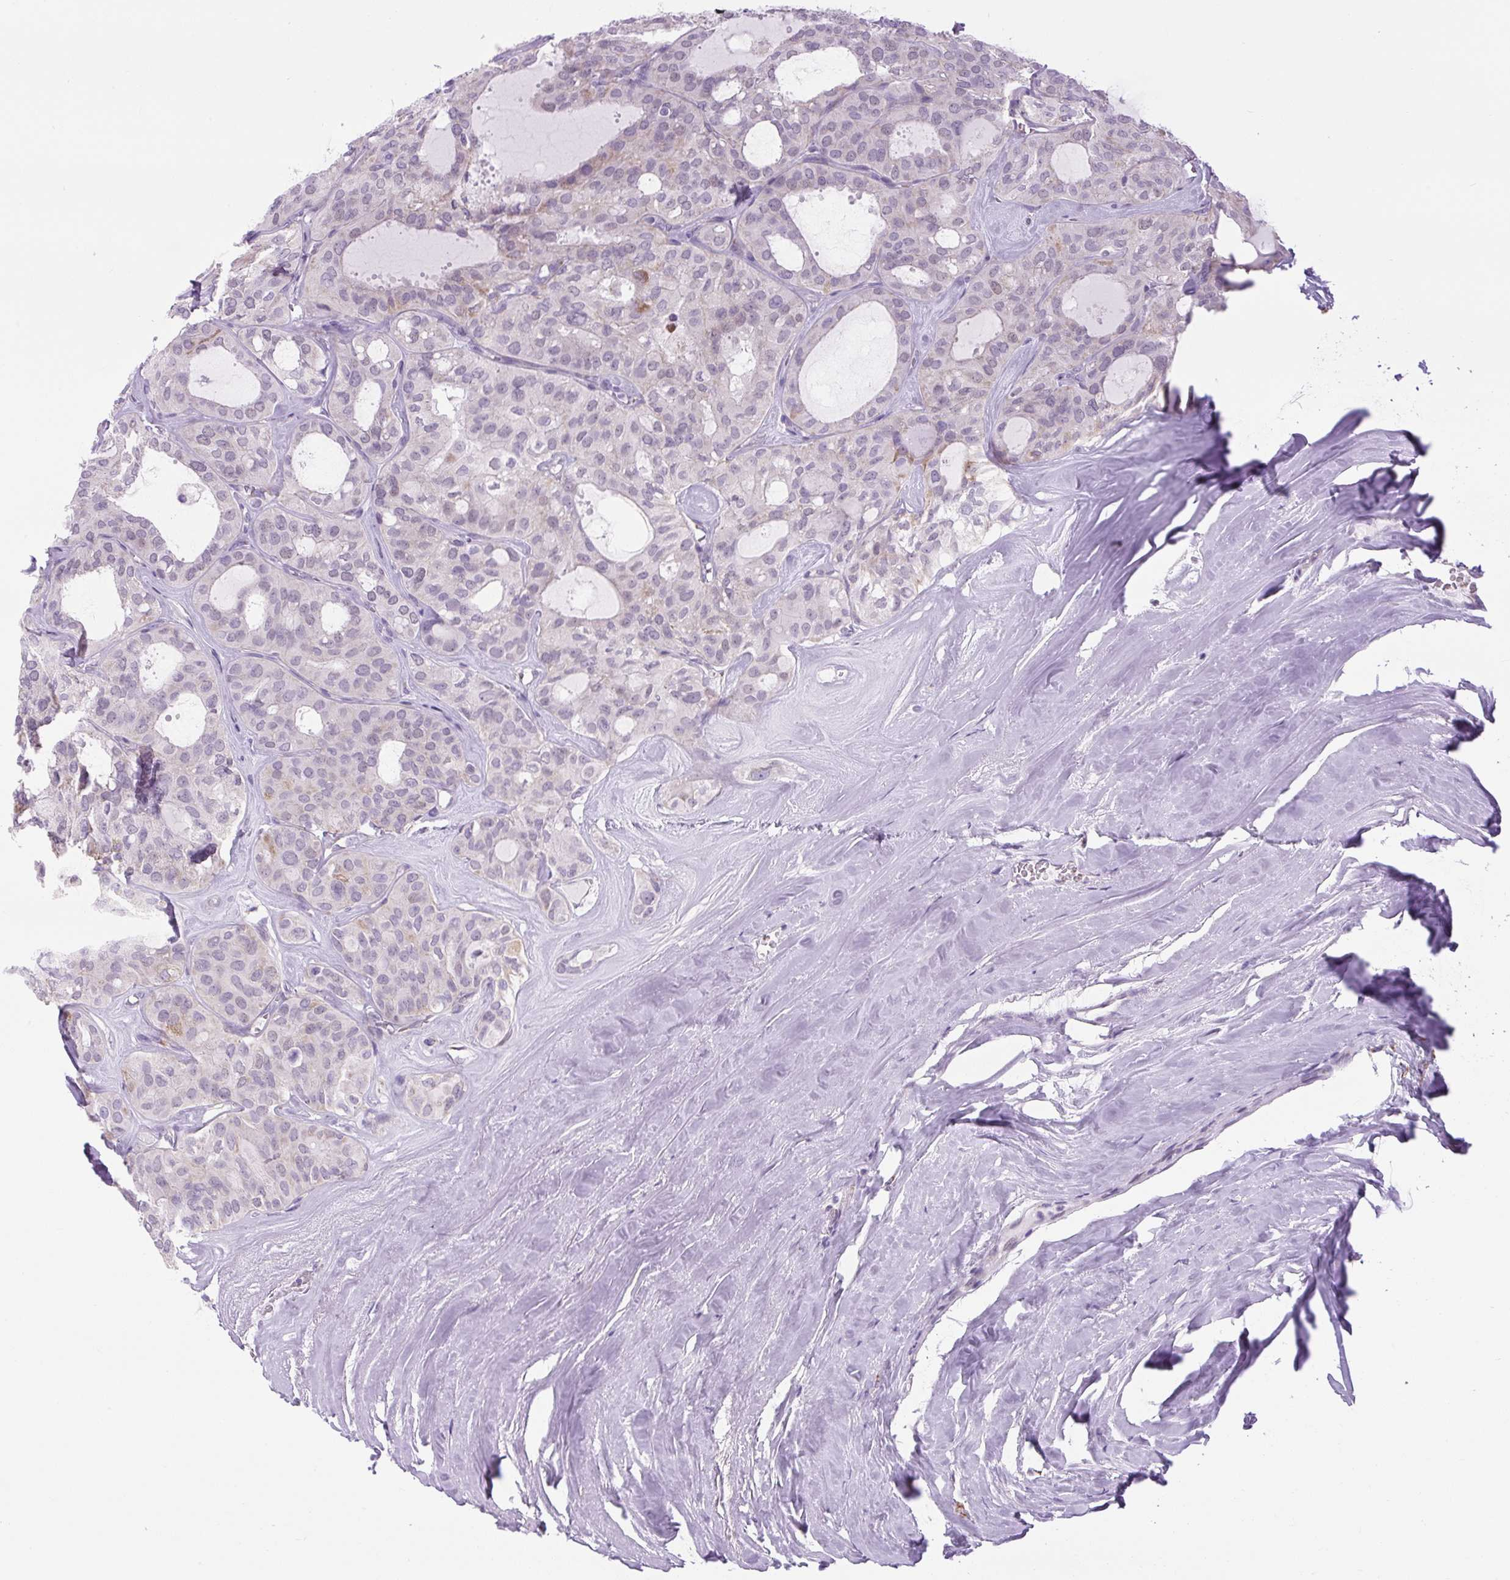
{"staining": {"intensity": "weak", "quantity": "<25%", "location": "cytoplasmic/membranous"}, "tissue": "thyroid cancer", "cell_type": "Tumor cells", "image_type": "cancer", "snomed": [{"axis": "morphology", "description": "Follicular adenoma carcinoma, NOS"}, {"axis": "topography", "description": "Thyroid gland"}], "caption": "Immunohistochemistry of thyroid cancer reveals no expression in tumor cells.", "gene": "SCO2", "patient": {"sex": "male", "age": 75}}